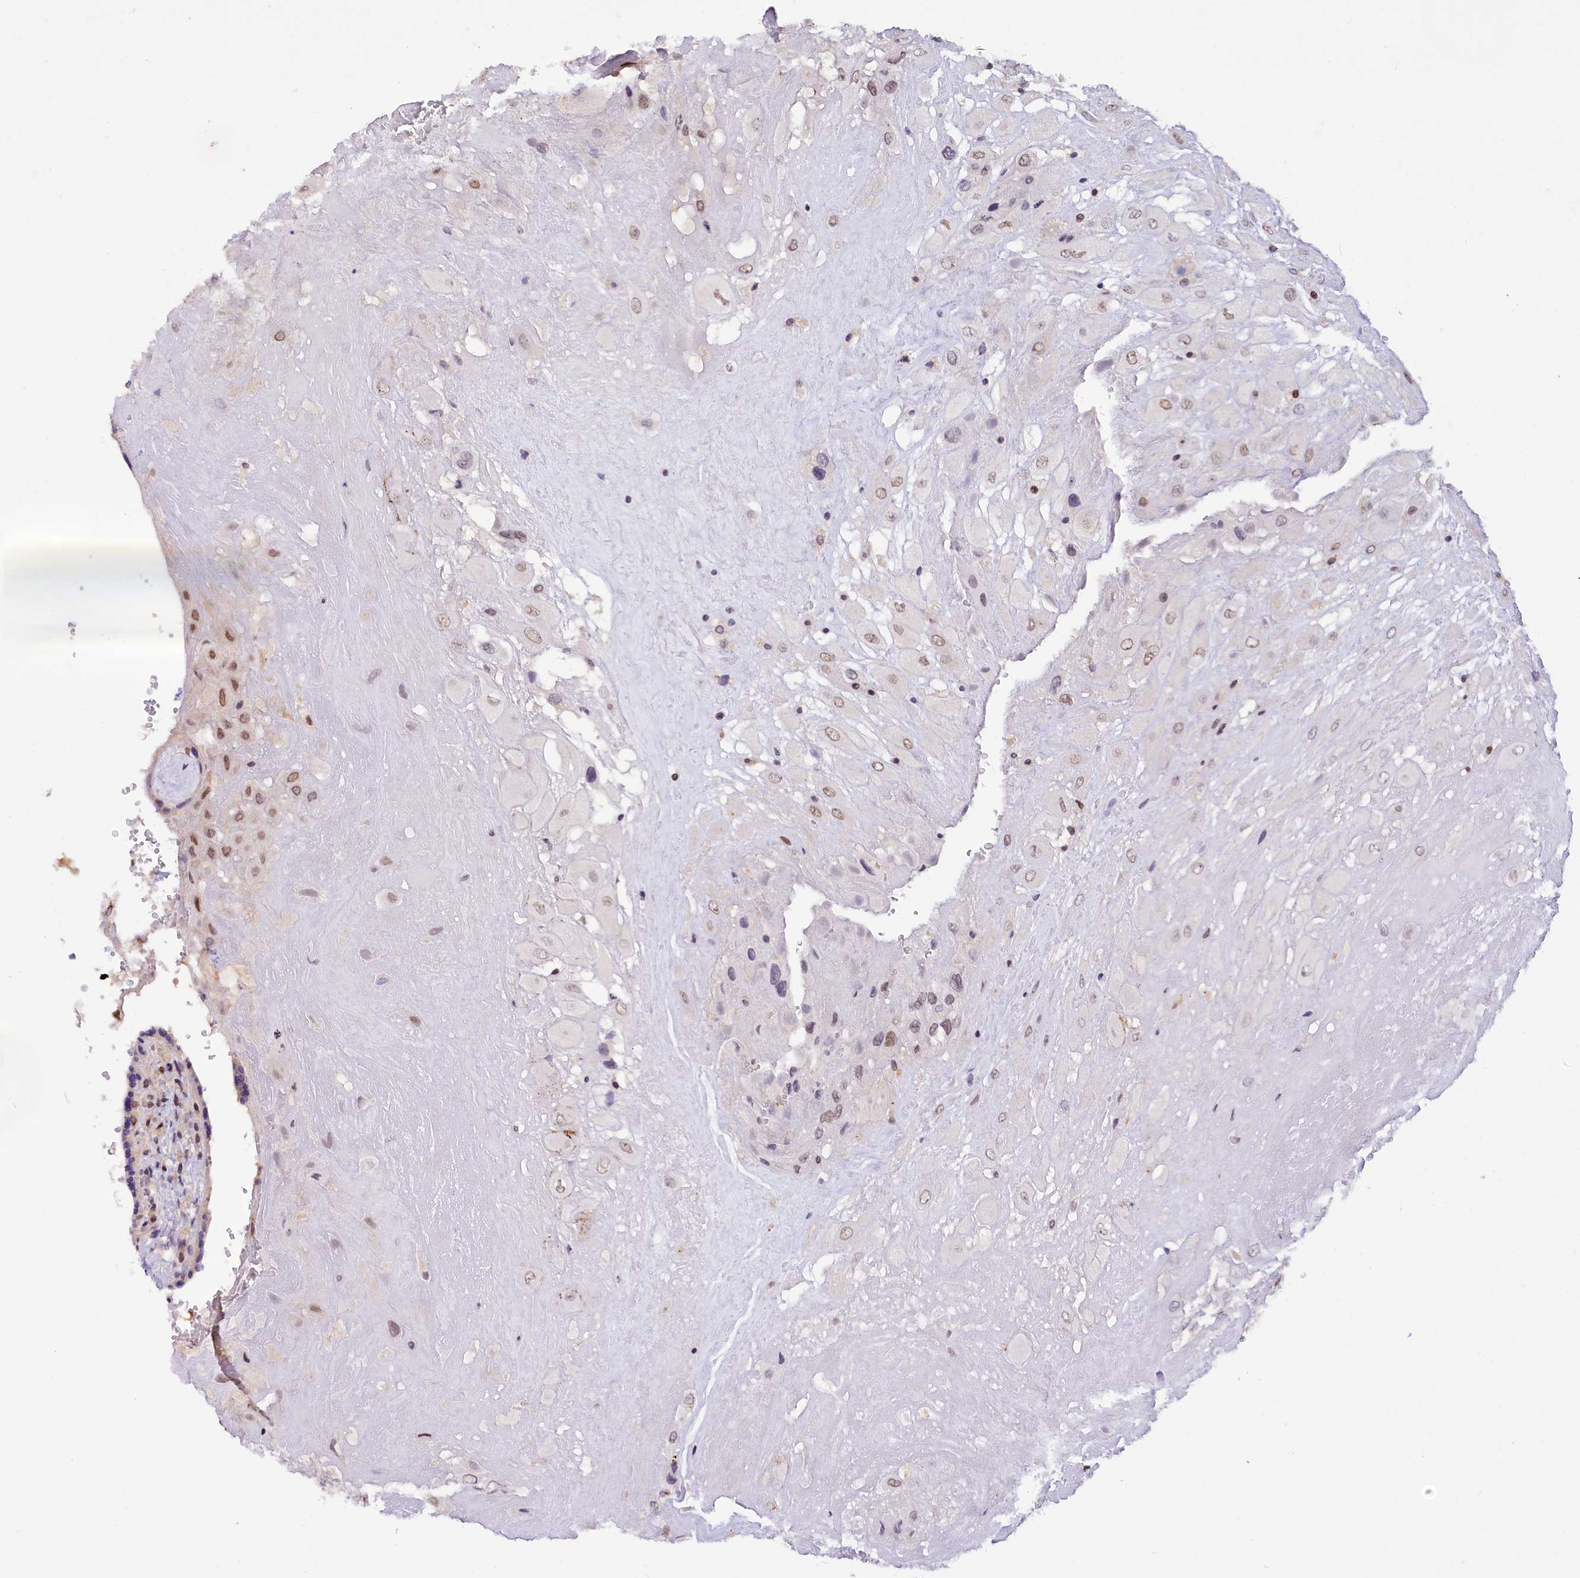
{"staining": {"intensity": "weak", "quantity": ">75%", "location": "nuclear"}, "tissue": "placenta", "cell_type": "Decidual cells", "image_type": "normal", "snomed": [{"axis": "morphology", "description": "Normal tissue, NOS"}, {"axis": "topography", "description": "Placenta"}], "caption": "Immunohistochemistry (IHC) of normal placenta exhibits low levels of weak nuclear expression in approximately >75% of decidual cells. Immunohistochemistry (IHC) stains the protein in brown and the nuclei are stained blue.", "gene": "SCAF11", "patient": {"sex": "female", "age": 37}}